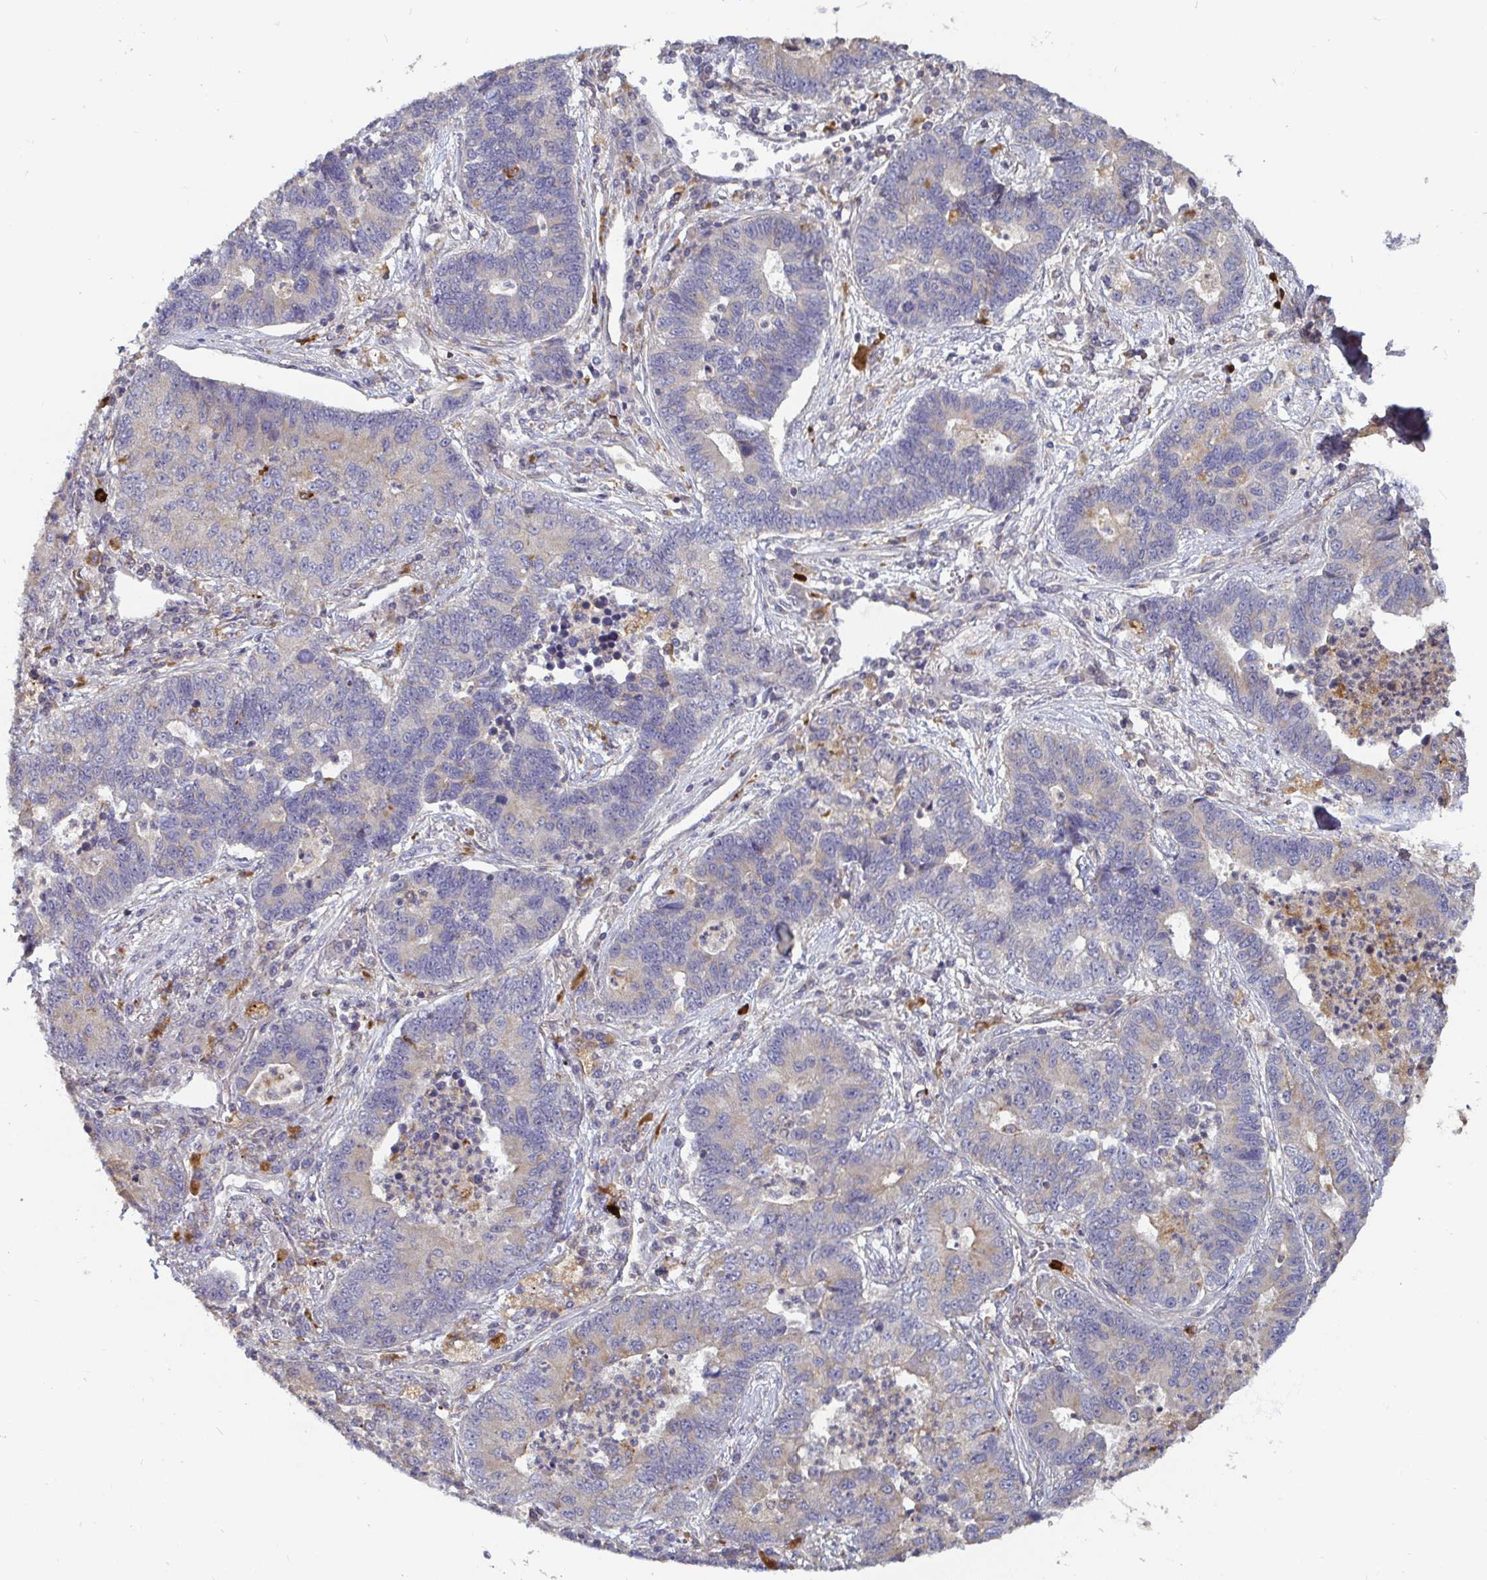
{"staining": {"intensity": "negative", "quantity": "none", "location": "none"}, "tissue": "lung cancer", "cell_type": "Tumor cells", "image_type": "cancer", "snomed": [{"axis": "morphology", "description": "Adenocarcinoma, NOS"}, {"axis": "topography", "description": "Lung"}], "caption": "Tumor cells show no significant protein expression in lung adenocarcinoma.", "gene": "CDH18", "patient": {"sex": "female", "age": 57}}